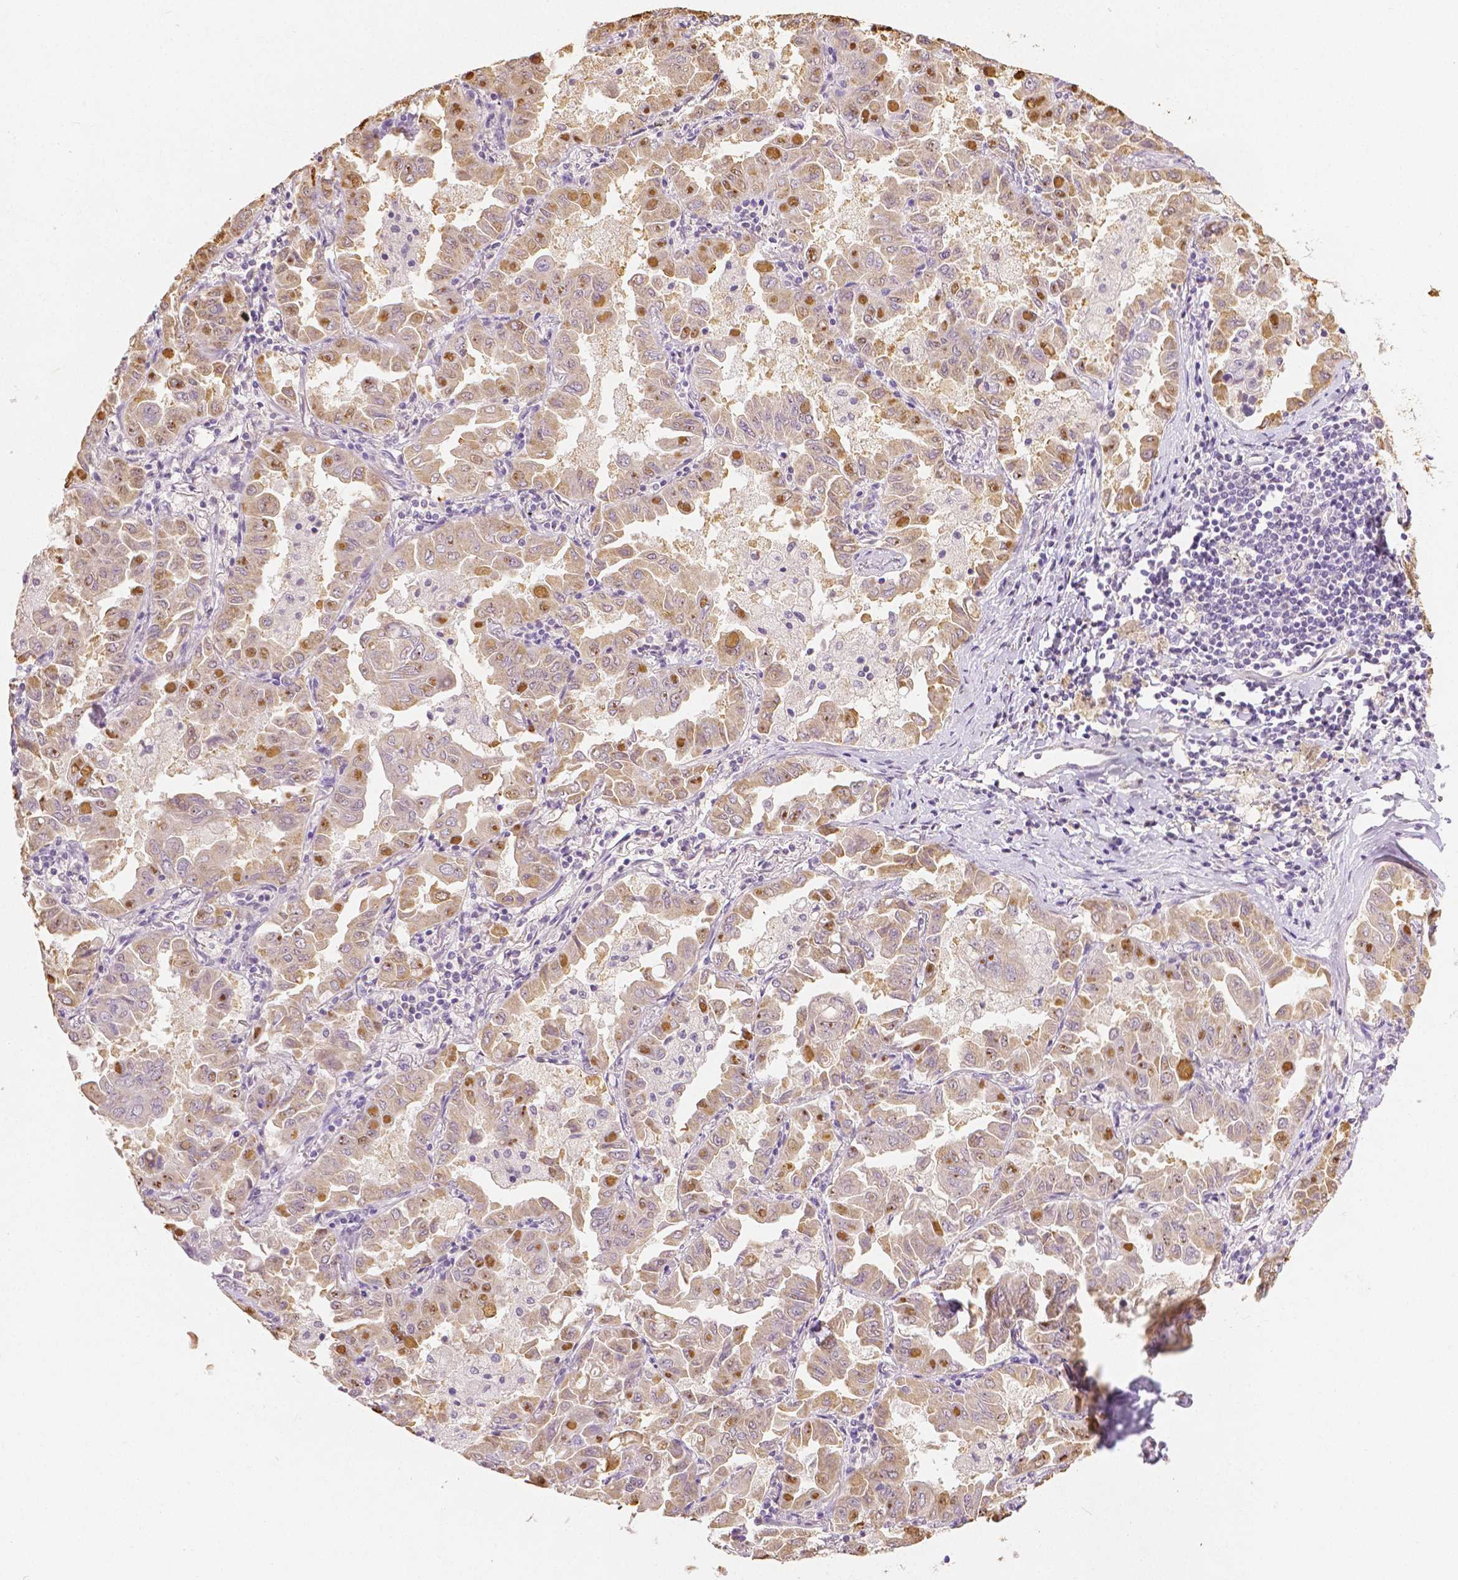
{"staining": {"intensity": "moderate", "quantity": "25%-75%", "location": "cytoplasmic/membranous"}, "tissue": "lung cancer", "cell_type": "Tumor cells", "image_type": "cancer", "snomed": [{"axis": "morphology", "description": "Adenocarcinoma, NOS"}, {"axis": "topography", "description": "Lung"}], "caption": "About 25%-75% of tumor cells in human lung adenocarcinoma display moderate cytoplasmic/membranous protein expression as visualized by brown immunohistochemical staining.", "gene": "TGM1", "patient": {"sex": "male", "age": 64}}